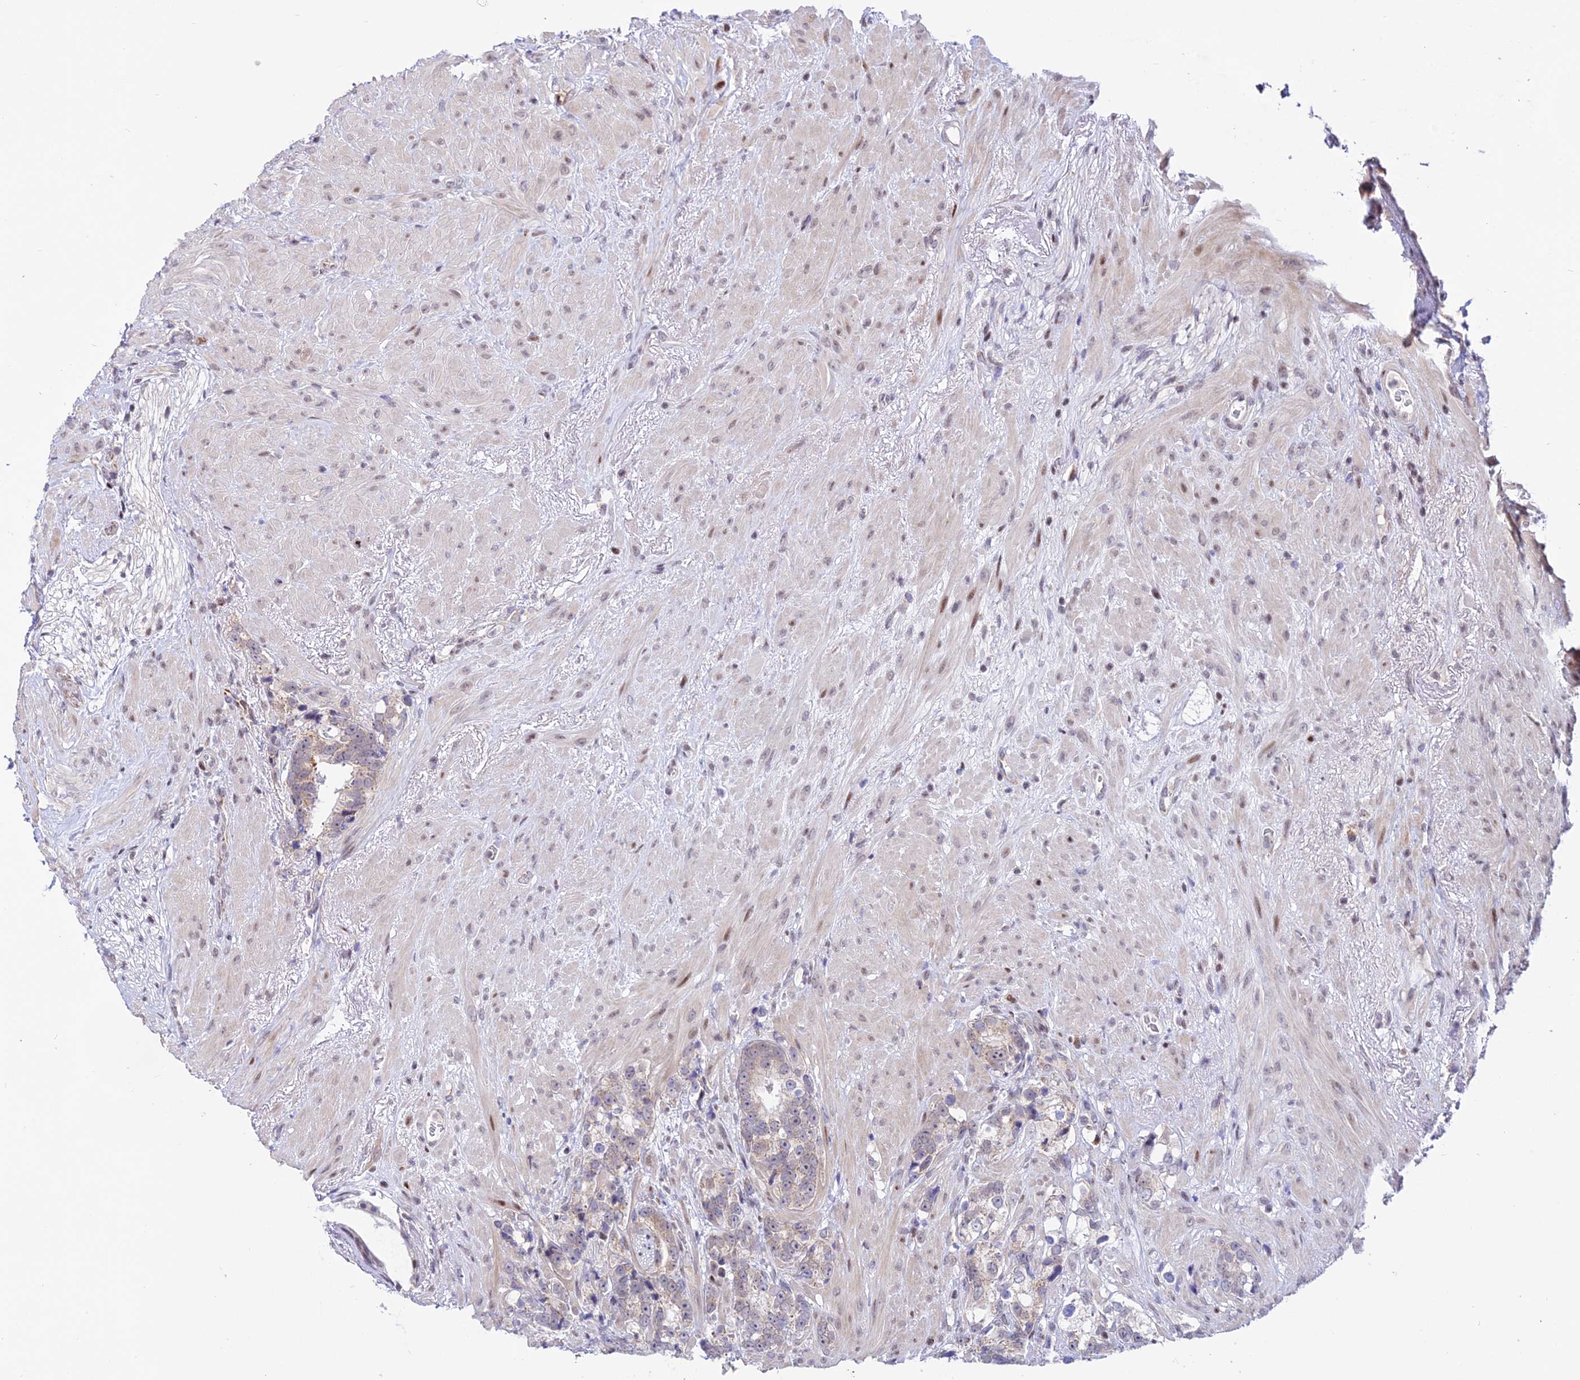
{"staining": {"intensity": "negative", "quantity": "none", "location": "none"}, "tissue": "prostate cancer", "cell_type": "Tumor cells", "image_type": "cancer", "snomed": [{"axis": "morphology", "description": "Adenocarcinoma, High grade"}, {"axis": "topography", "description": "Prostate"}], "caption": "Immunohistochemistry (IHC) photomicrograph of neoplastic tissue: prostate cancer (adenocarcinoma (high-grade)) stained with DAB demonstrates no significant protein positivity in tumor cells. (DAB (3,3'-diaminobenzidine) immunohistochemistry (IHC) with hematoxylin counter stain).", "gene": "CIB3", "patient": {"sex": "male", "age": 74}}